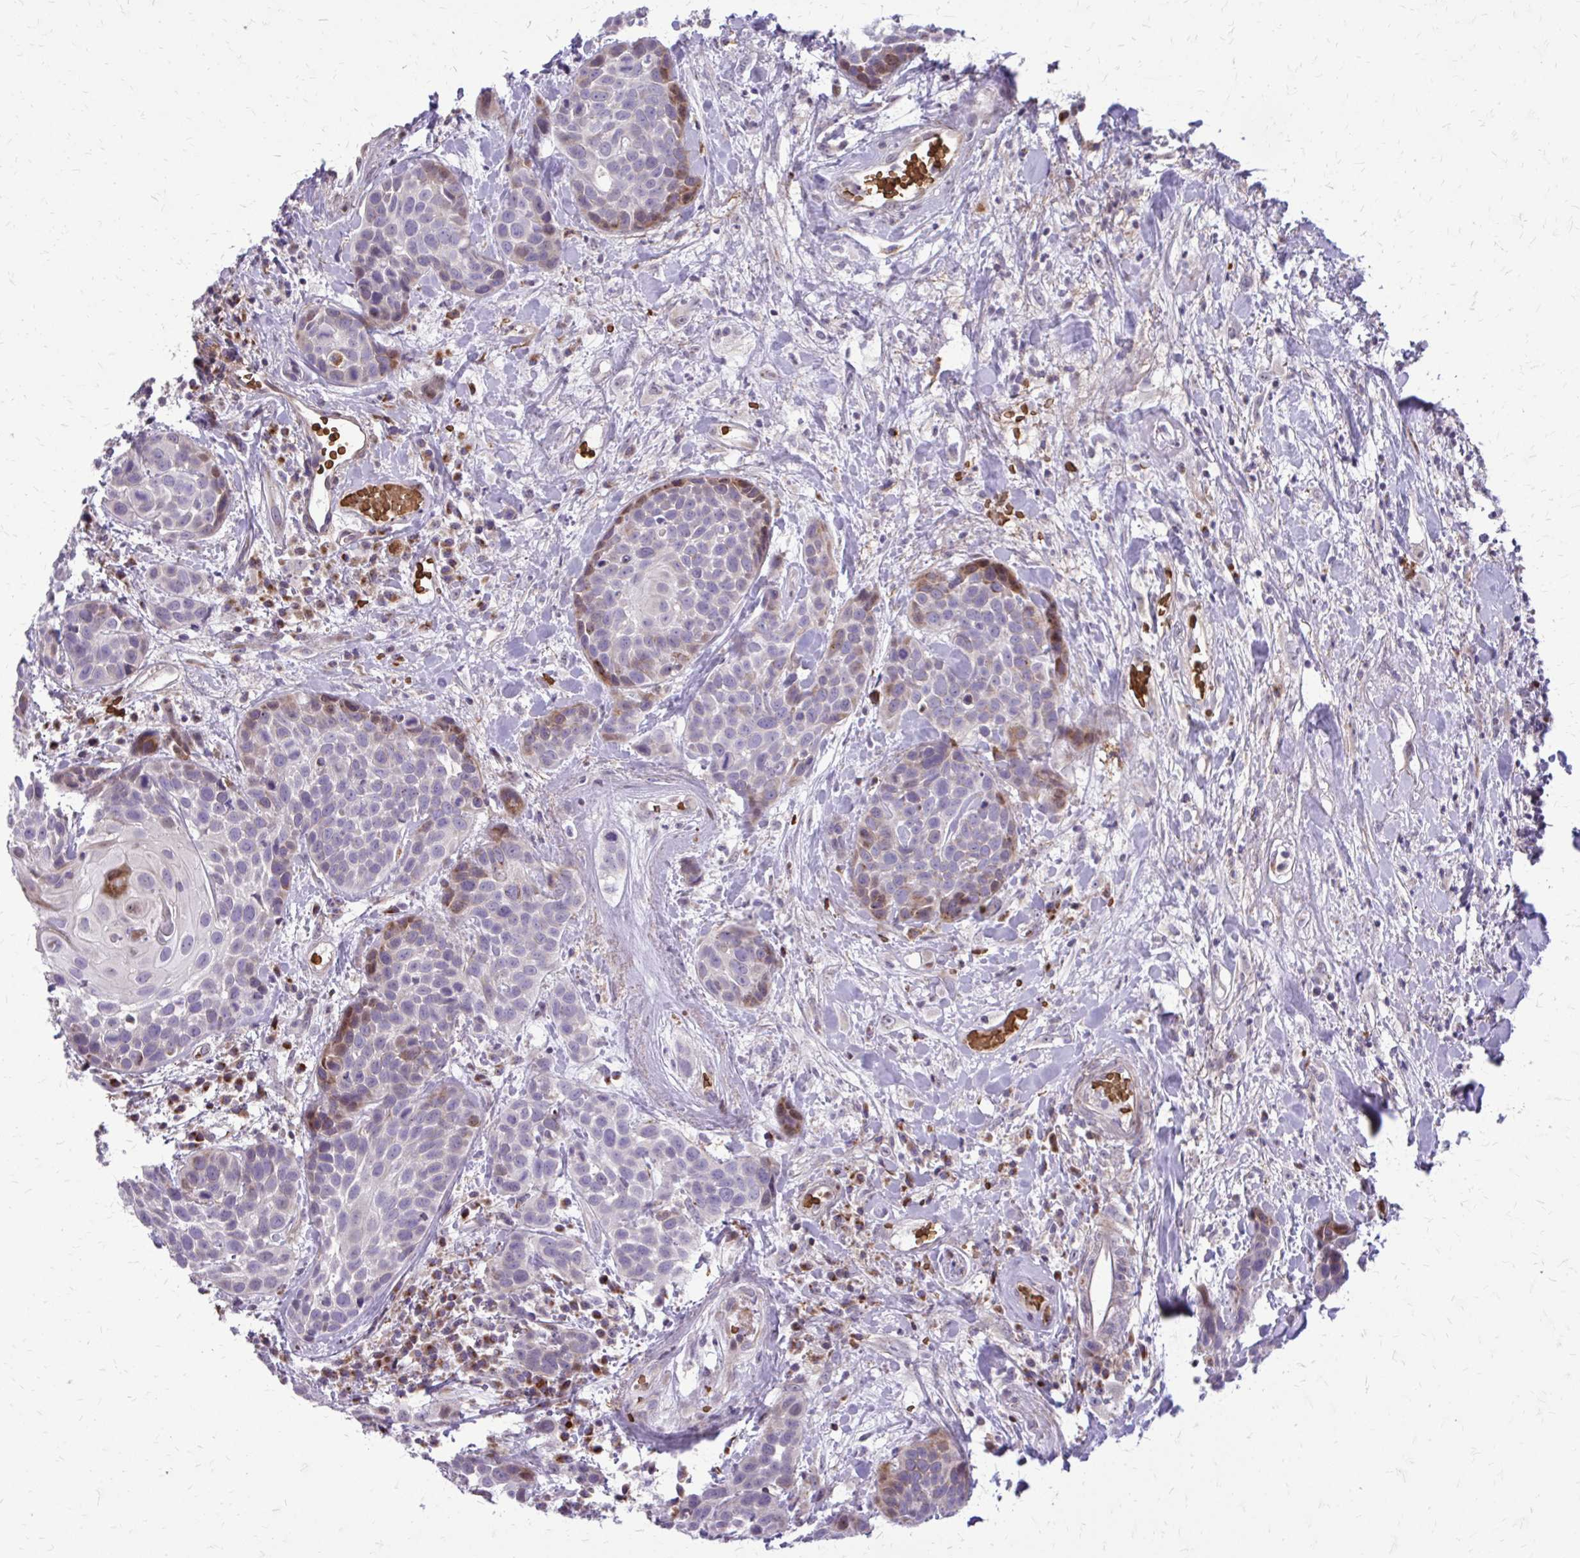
{"staining": {"intensity": "moderate", "quantity": "<25%", "location": "cytoplasmic/membranous"}, "tissue": "head and neck cancer", "cell_type": "Tumor cells", "image_type": "cancer", "snomed": [{"axis": "morphology", "description": "Squamous cell carcinoma, NOS"}, {"axis": "topography", "description": "Head-Neck"}], "caption": "Protein analysis of squamous cell carcinoma (head and neck) tissue shows moderate cytoplasmic/membranous staining in about <25% of tumor cells.", "gene": "FUNDC2", "patient": {"sex": "female", "age": 50}}